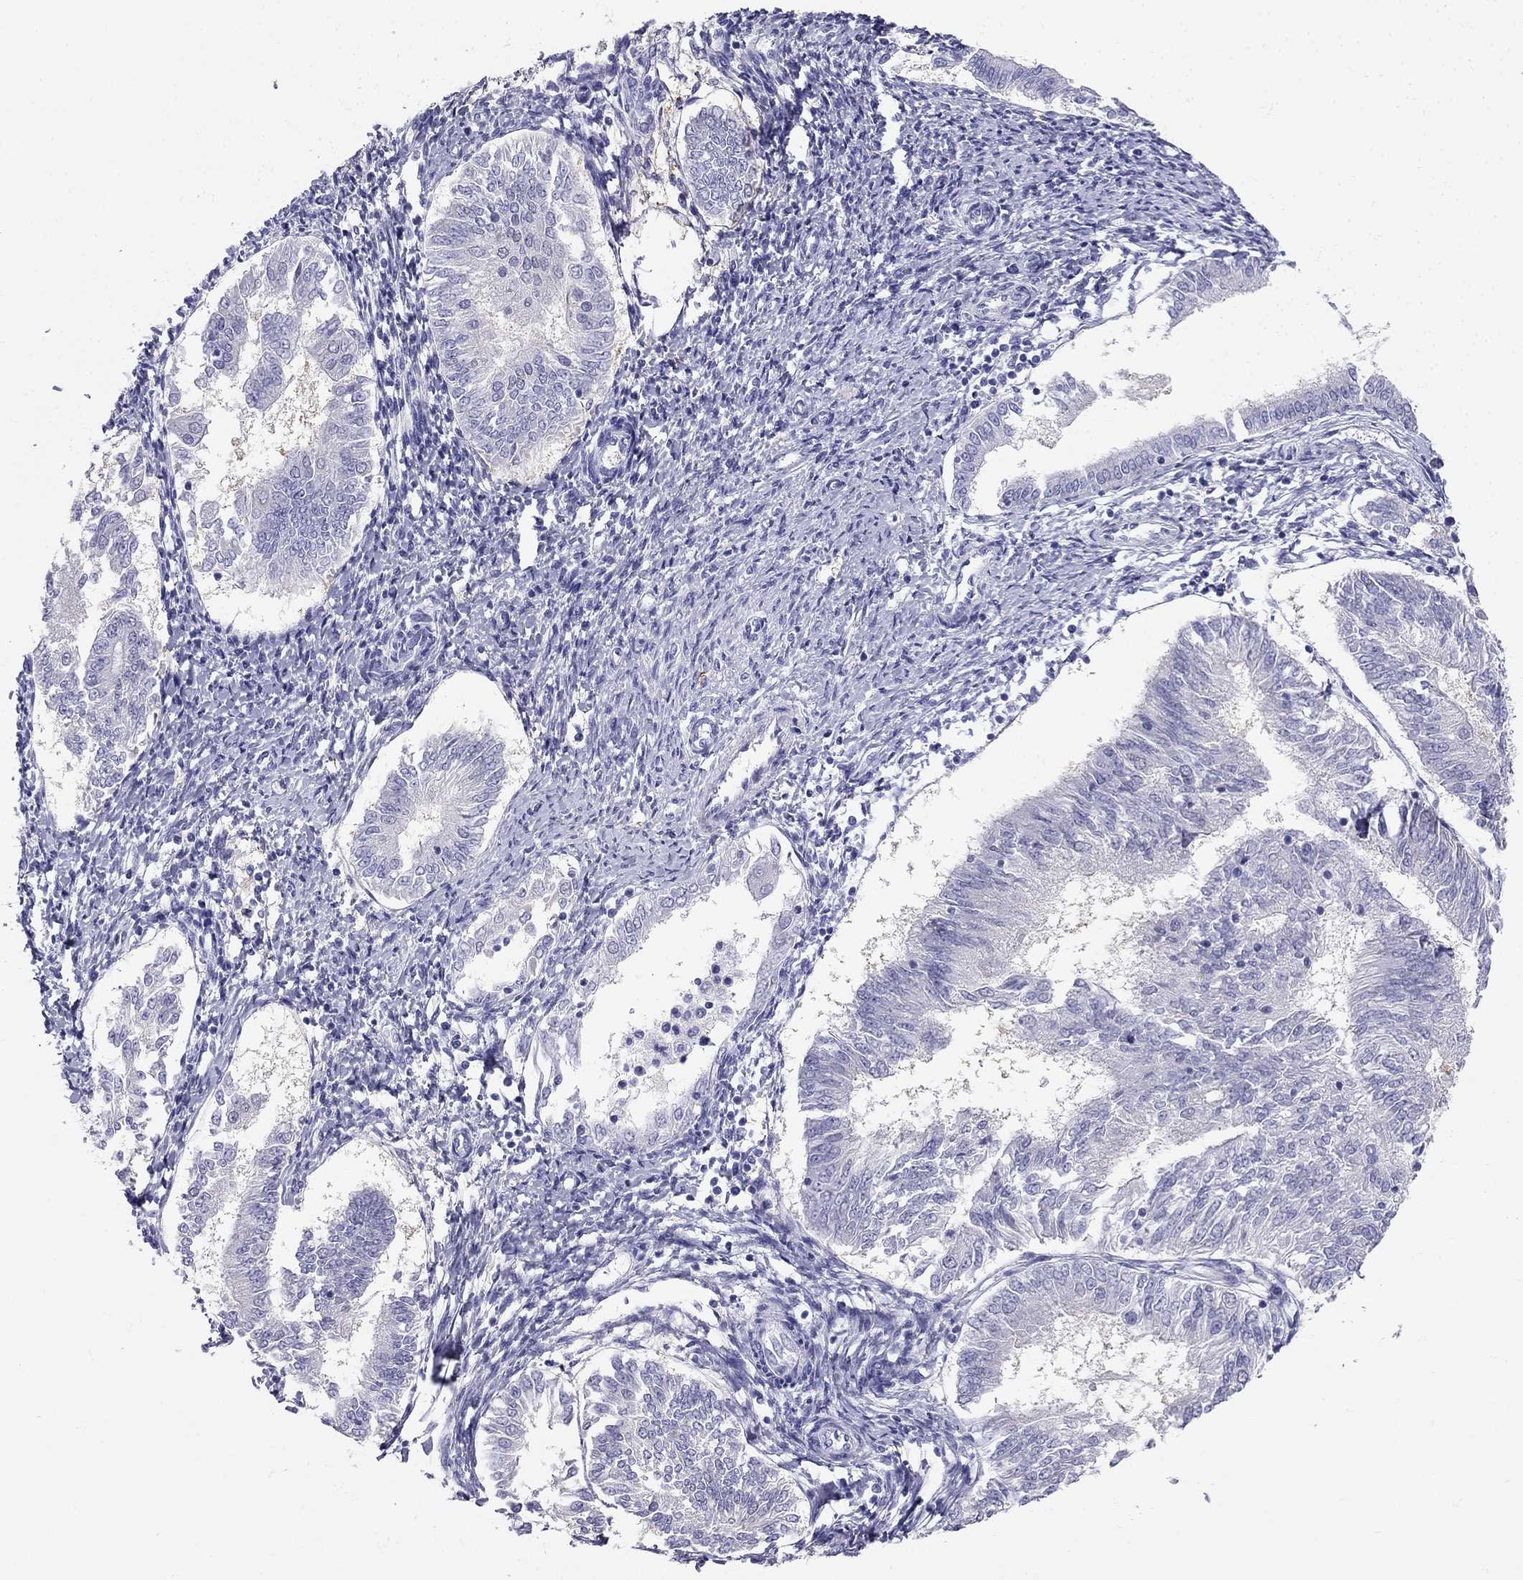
{"staining": {"intensity": "negative", "quantity": "none", "location": "none"}, "tissue": "endometrial cancer", "cell_type": "Tumor cells", "image_type": "cancer", "snomed": [{"axis": "morphology", "description": "Adenocarcinoma, NOS"}, {"axis": "topography", "description": "Endometrium"}], "caption": "The photomicrograph exhibits no significant positivity in tumor cells of adenocarcinoma (endometrial).", "gene": "RFLNA", "patient": {"sex": "female", "age": 58}}